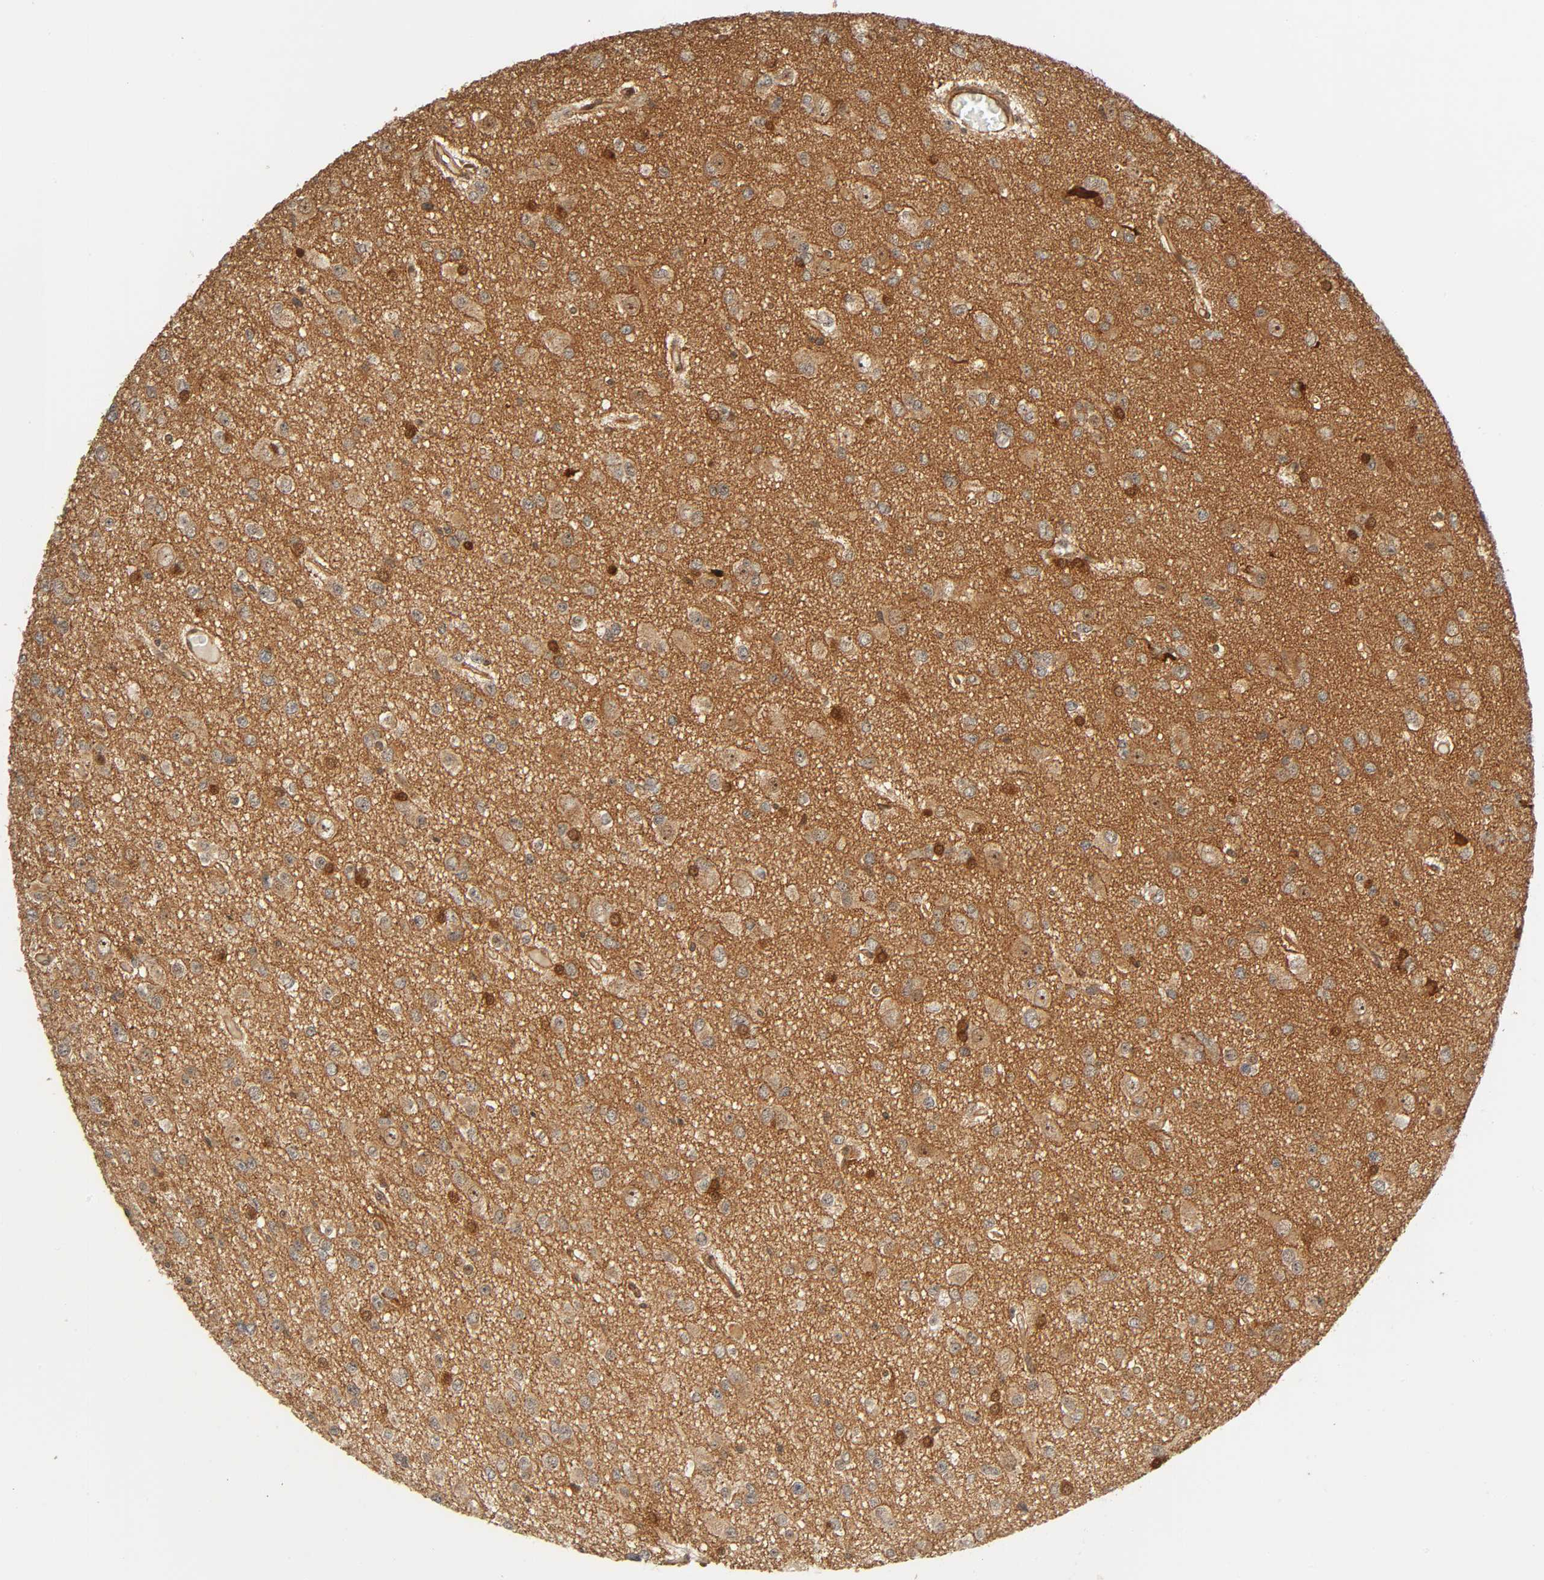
{"staining": {"intensity": "moderate", "quantity": ">75%", "location": "cytoplasmic/membranous,nuclear"}, "tissue": "glioma", "cell_type": "Tumor cells", "image_type": "cancer", "snomed": [{"axis": "morphology", "description": "Glioma, malignant, Low grade"}, {"axis": "topography", "description": "Brain"}], "caption": "This micrograph exhibits immunohistochemistry (IHC) staining of glioma, with medium moderate cytoplasmic/membranous and nuclear staining in approximately >75% of tumor cells.", "gene": "IQCJ-SCHIP1", "patient": {"sex": "male", "age": 42}}